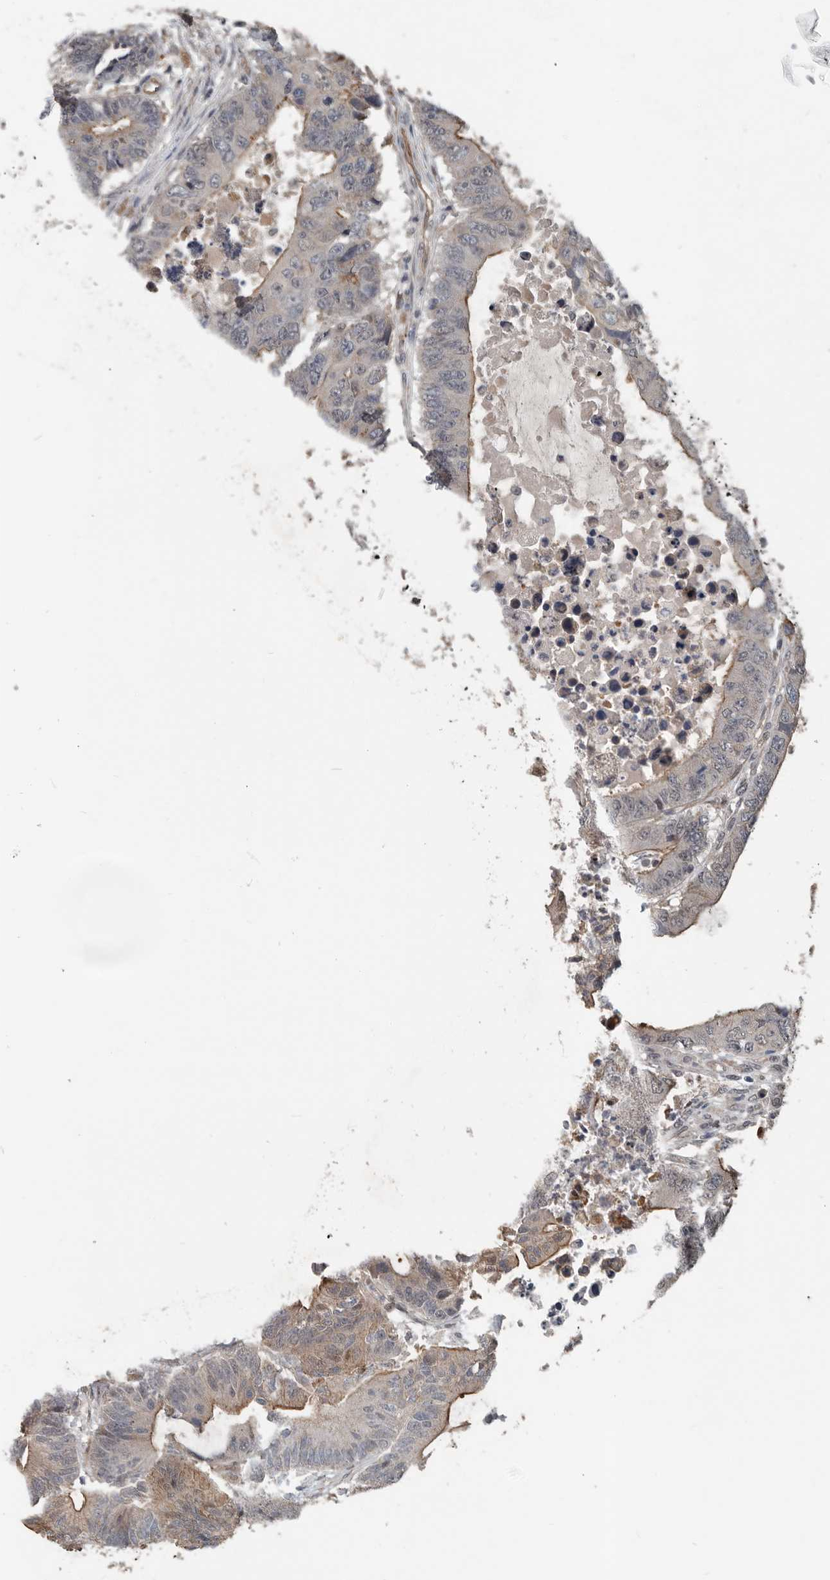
{"staining": {"intensity": "moderate", "quantity": "<25%", "location": "cytoplasmic/membranous"}, "tissue": "colorectal cancer", "cell_type": "Tumor cells", "image_type": "cancer", "snomed": [{"axis": "morphology", "description": "Adenocarcinoma, NOS"}, {"axis": "topography", "description": "Rectum"}], "caption": "Human adenocarcinoma (colorectal) stained for a protein (brown) reveals moderate cytoplasmic/membranous positive expression in approximately <25% of tumor cells.", "gene": "YOD1", "patient": {"sex": "male", "age": 84}}